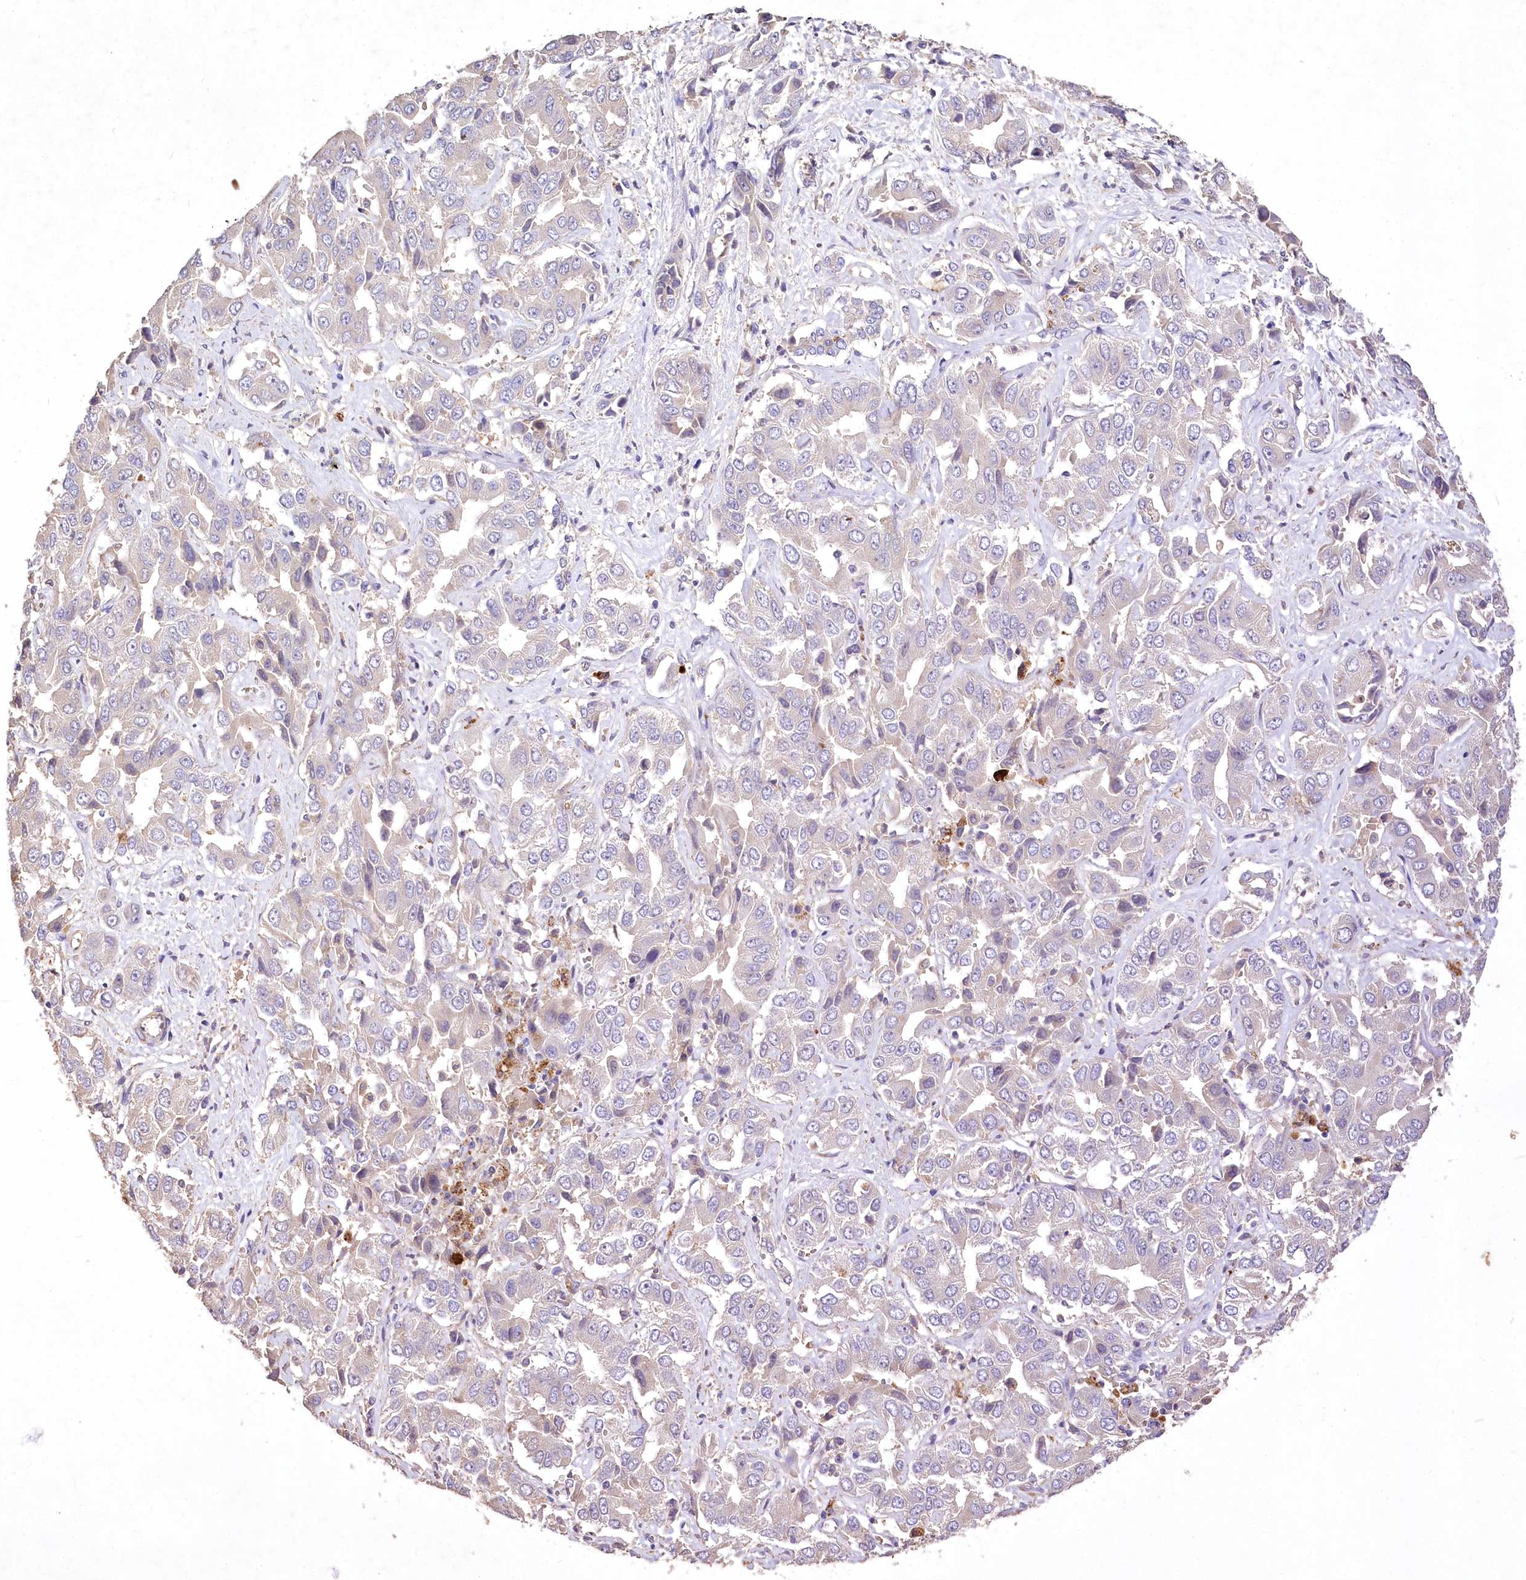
{"staining": {"intensity": "weak", "quantity": "<25%", "location": "cytoplasmic/membranous"}, "tissue": "liver cancer", "cell_type": "Tumor cells", "image_type": "cancer", "snomed": [{"axis": "morphology", "description": "Cholangiocarcinoma"}, {"axis": "topography", "description": "Liver"}], "caption": "This is an immunohistochemistry photomicrograph of human liver cancer. There is no staining in tumor cells.", "gene": "PCYOX1L", "patient": {"sex": "female", "age": 52}}